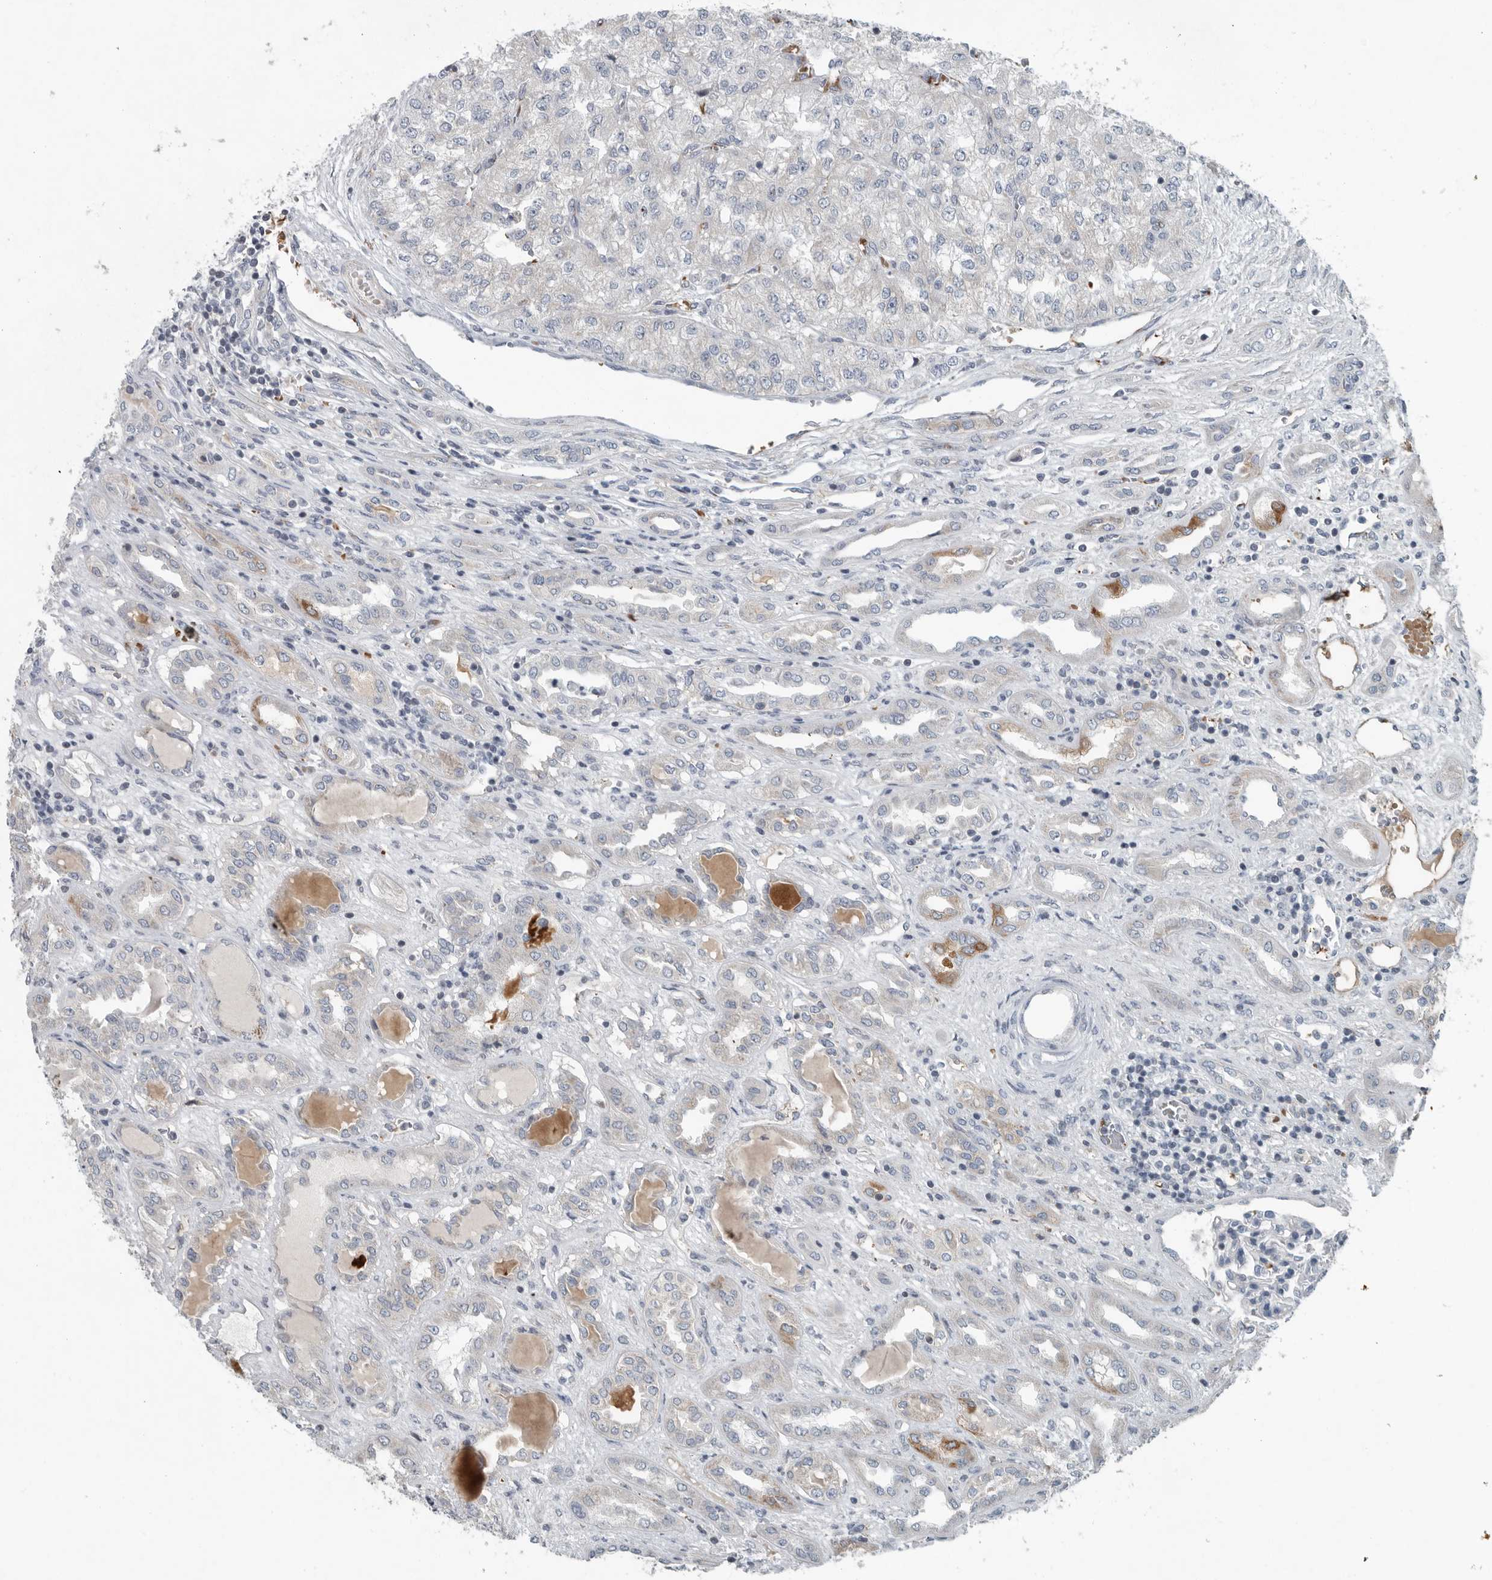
{"staining": {"intensity": "negative", "quantity": "none", "location": "none"}, "tissue": "renal cancer", "cell_type": "Tumor cells", "image_type": "cancer", "snomed": [{"axis": "morphology", "description": "Adenocarcinoma, NOS"}, {"axis": "topography", "description": "Kidney"}], "caption": "Renal adenocarcinoma was stained to show a protein in brown. There is no significant staining in tumor cells.", "gene": "MPP3", "patient": {"sex": "female", "age": 54}}